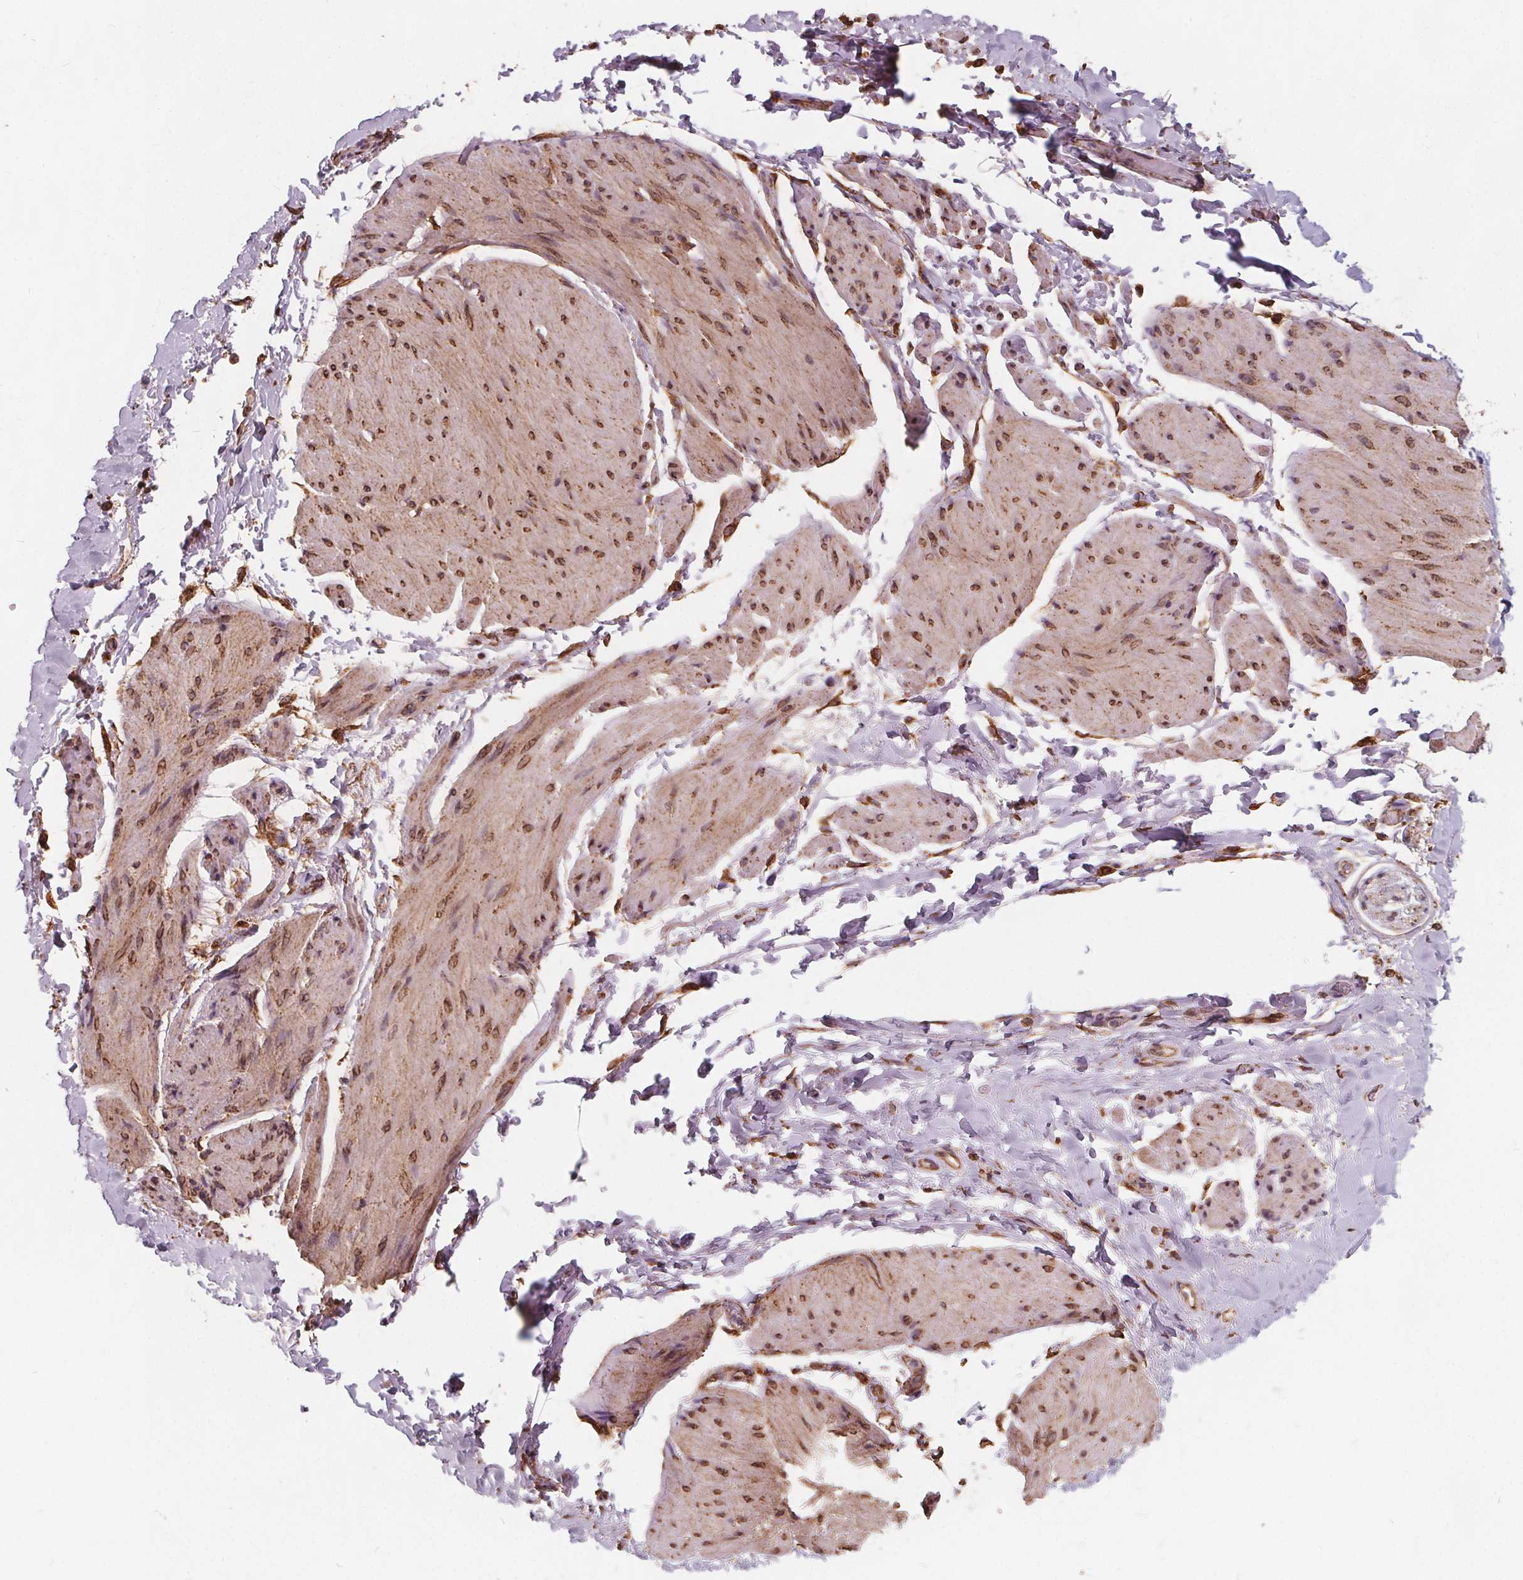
{"staining": {"intensity": "negative", "quantity": "none", "location": "none"}, "tissue": "adipose tissue", "cell_type": "Adipocytes", "image_type": "normal", "snomed": [{"axis": "morphology", "description": "Normal tissue, NOS"}, {"axis": "topography", "description": "Urinary bladder"}, {"axis": "topography", "description": "Peripheral nerve tissue"}], "caption": "Immunohistochemistry image of unremarkable adipose tissue: human adipose tissue stained with DAB (3,3'-diaminobenzidine) displays no significant protein staining in adipocytes.", "gene": "PLSCR3", "patient": {"sex": "female", "age": 60}}